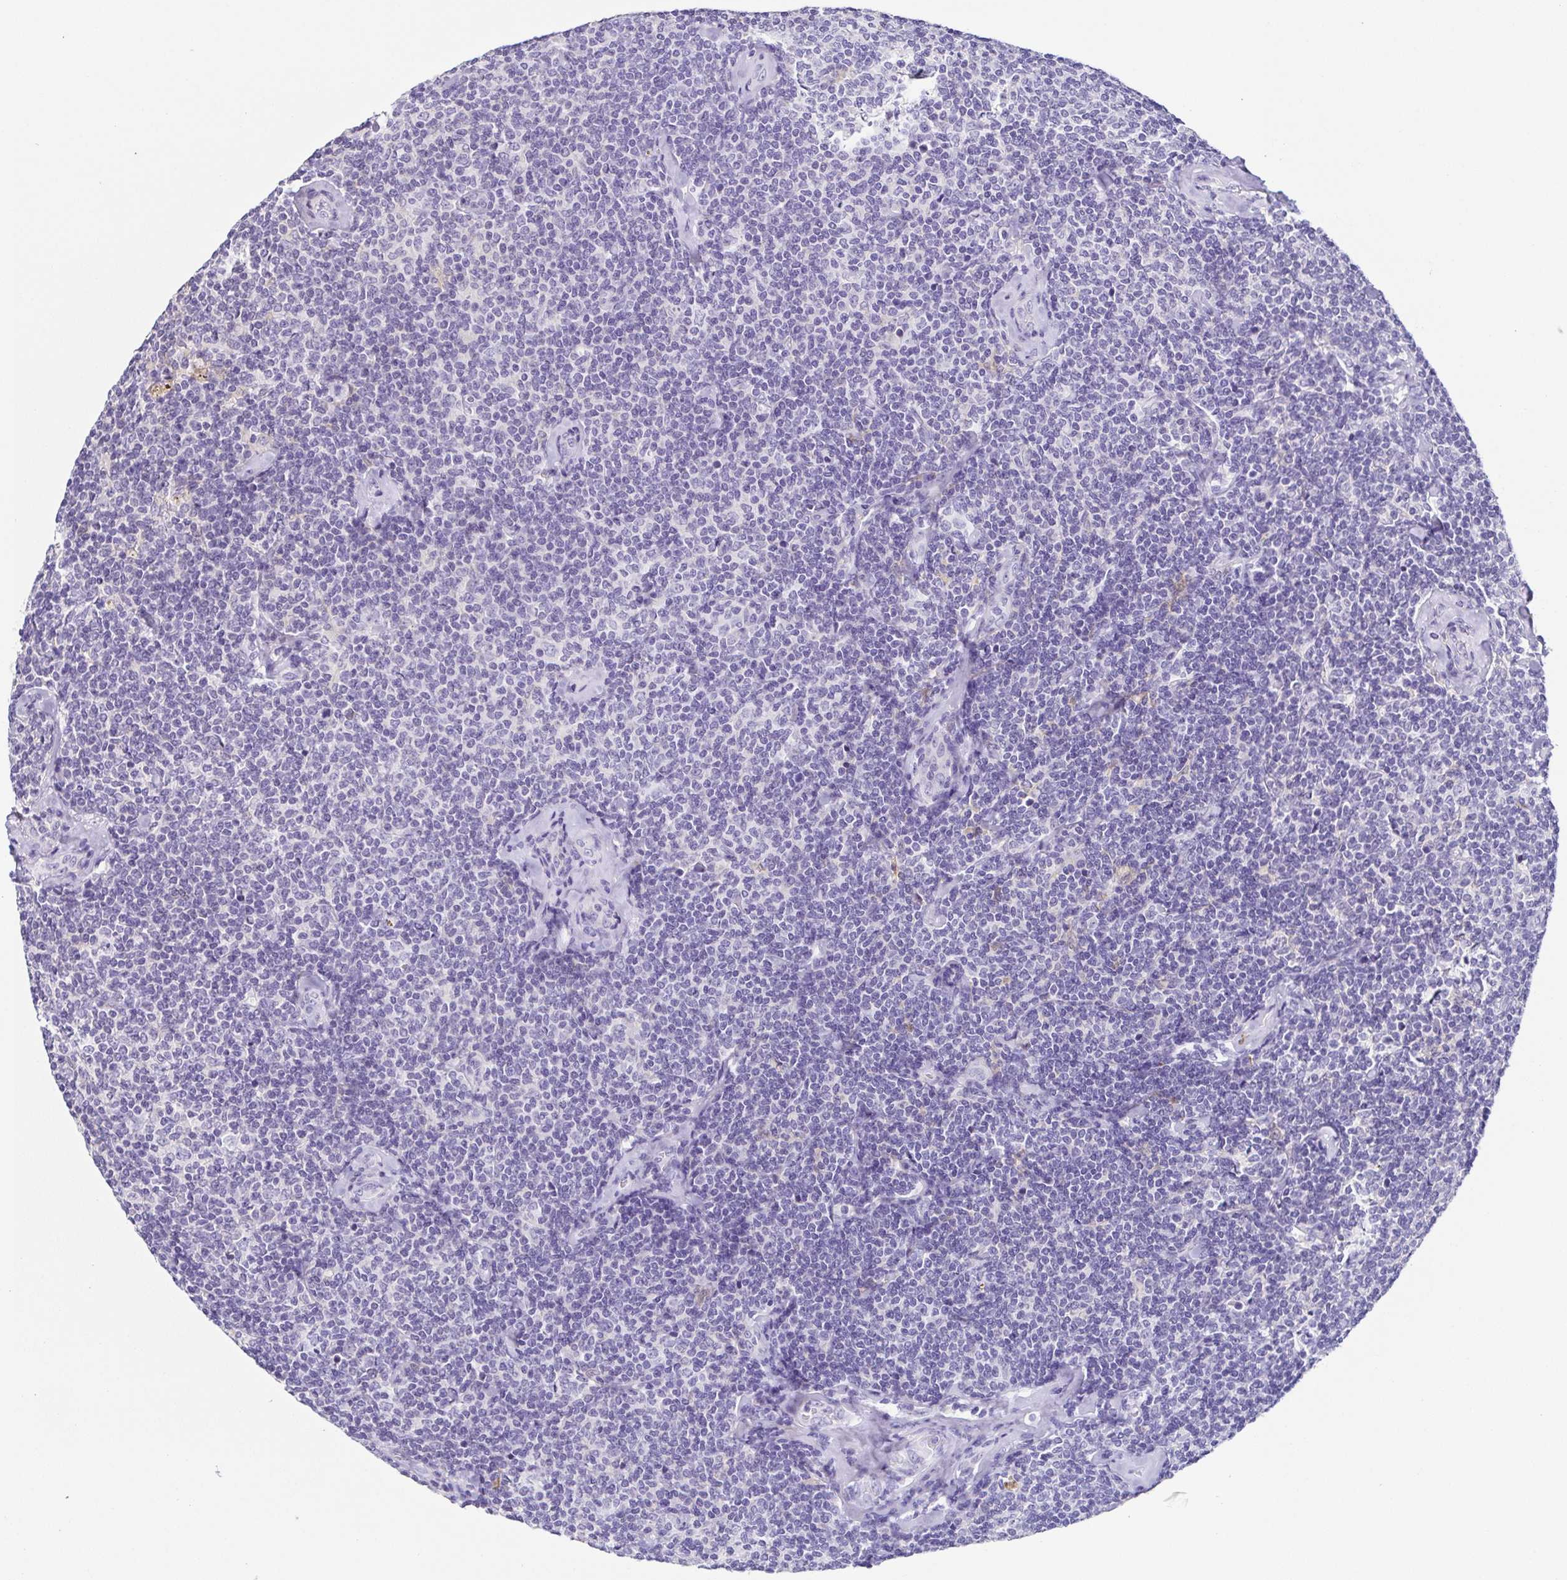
{"staining": {"intensity": "negative", "quantity": "none", "location": "none"}, "tissue": "lymphoma", "cell_type": "Tumor cells", "image_type": "cancer", "snomed": [{"axis": "morphology", "description": "Malignant lymphoma, non-Hodgkin's type, Low grade"}, {"axis": "topography", "description": "Lymph node"}], "caption": "Photomicrograph shows no significant protein positivity in tumor cells of malignant lymphoma, non-Hodgkin's type (low-grade).", "gene": "ANXA10", "patient": {"sex": "female", "age": 56}}